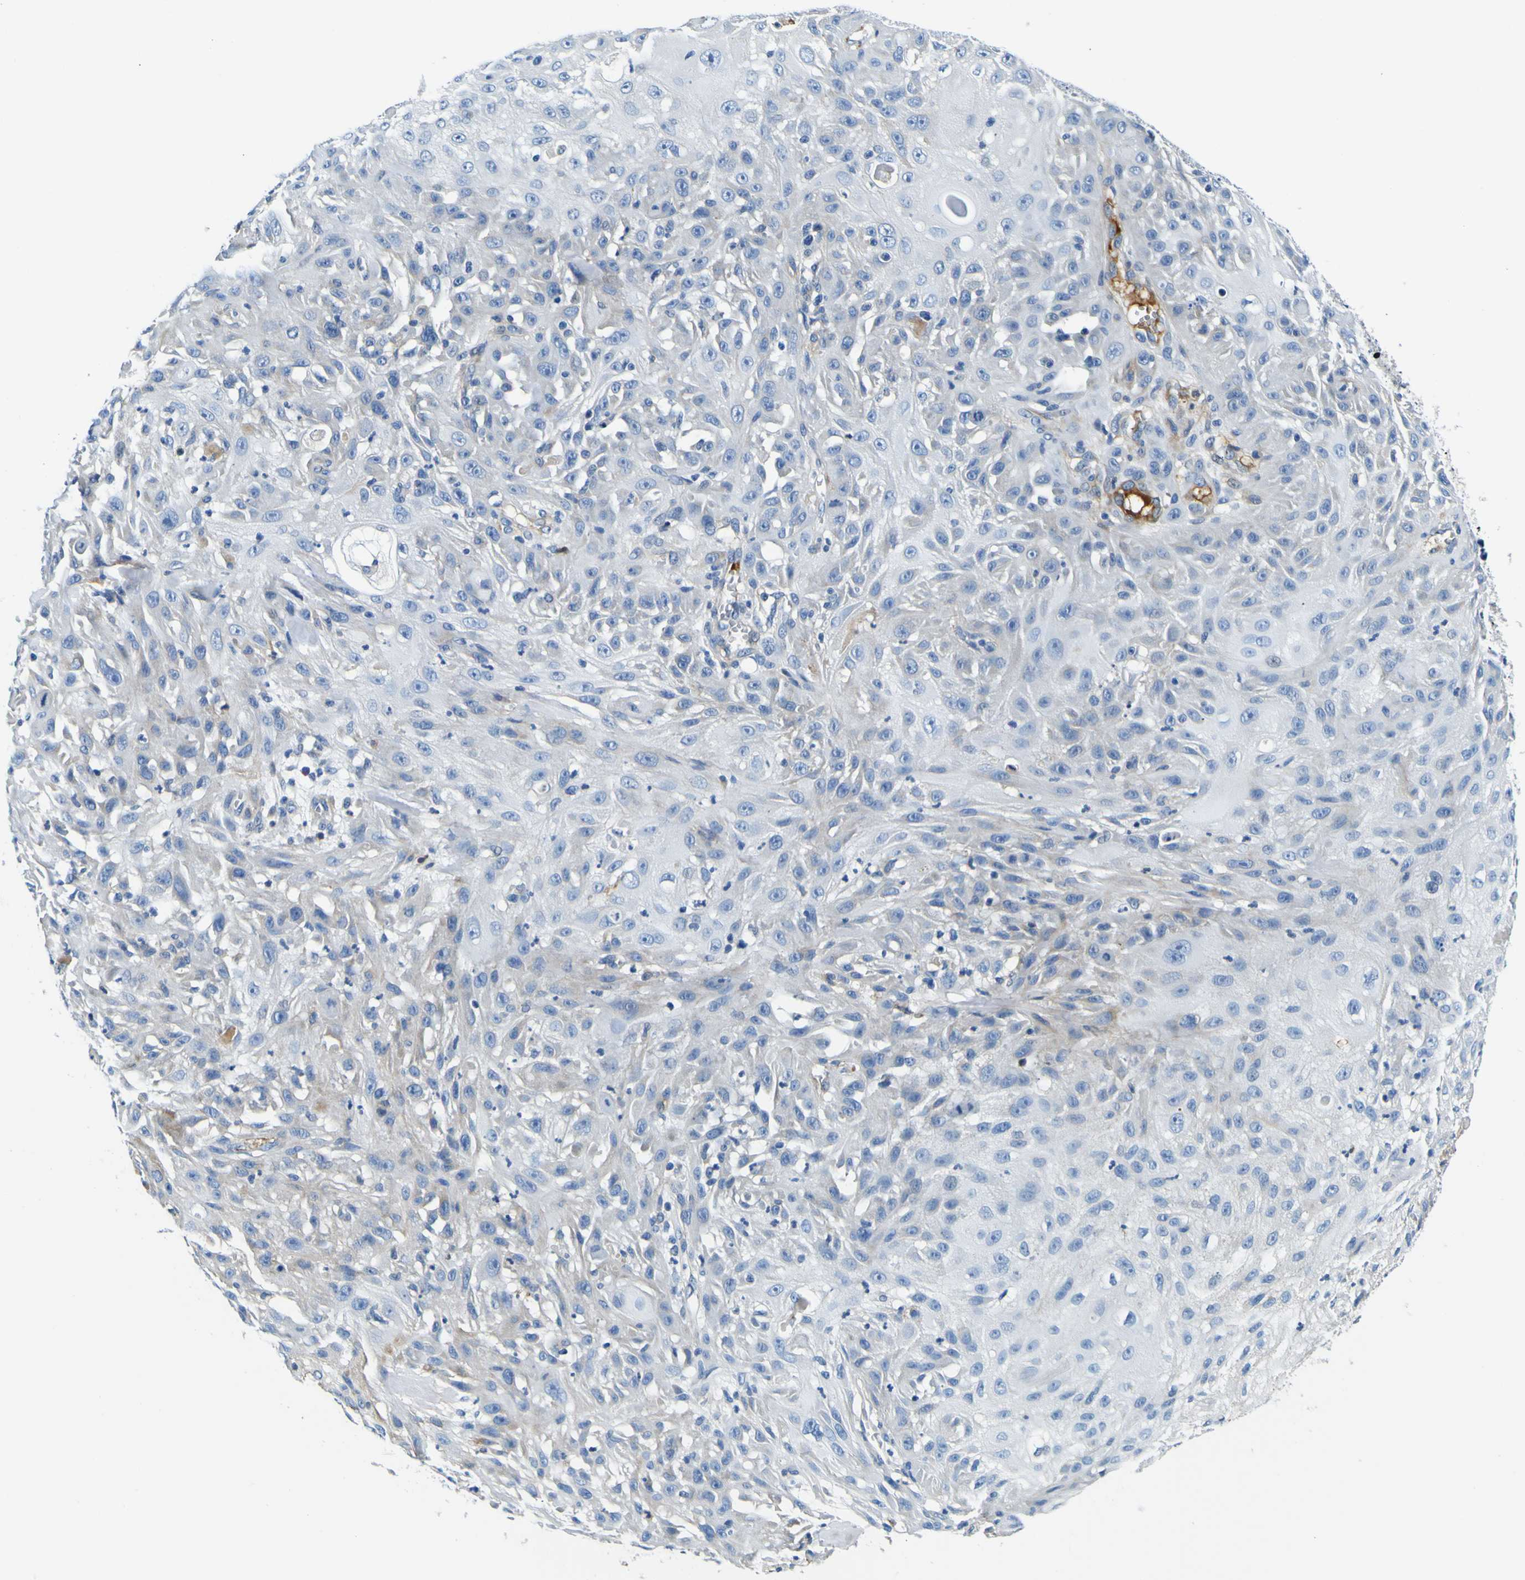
{"staining": {"intensity": "negative", "quantity": "none", "location": "none"}, "tissue": "skin cancer", "cell_type": "Tumor cells", "image_type": "cancer", "snomed": [{"axis": "morphology", "description": "Squamous cell carcinoma, NOS"}, {"axis": "topography", "description": "Skin"}], "caption": "Immunohistochemistry photomicrograph of neoplastic tissue: human skin squamous cell carcinoma stained with DAB displays no significant protein expression in tumor cells.", "gene": "ADGRA2", "patient": {"sex": "male", "age": 75}}